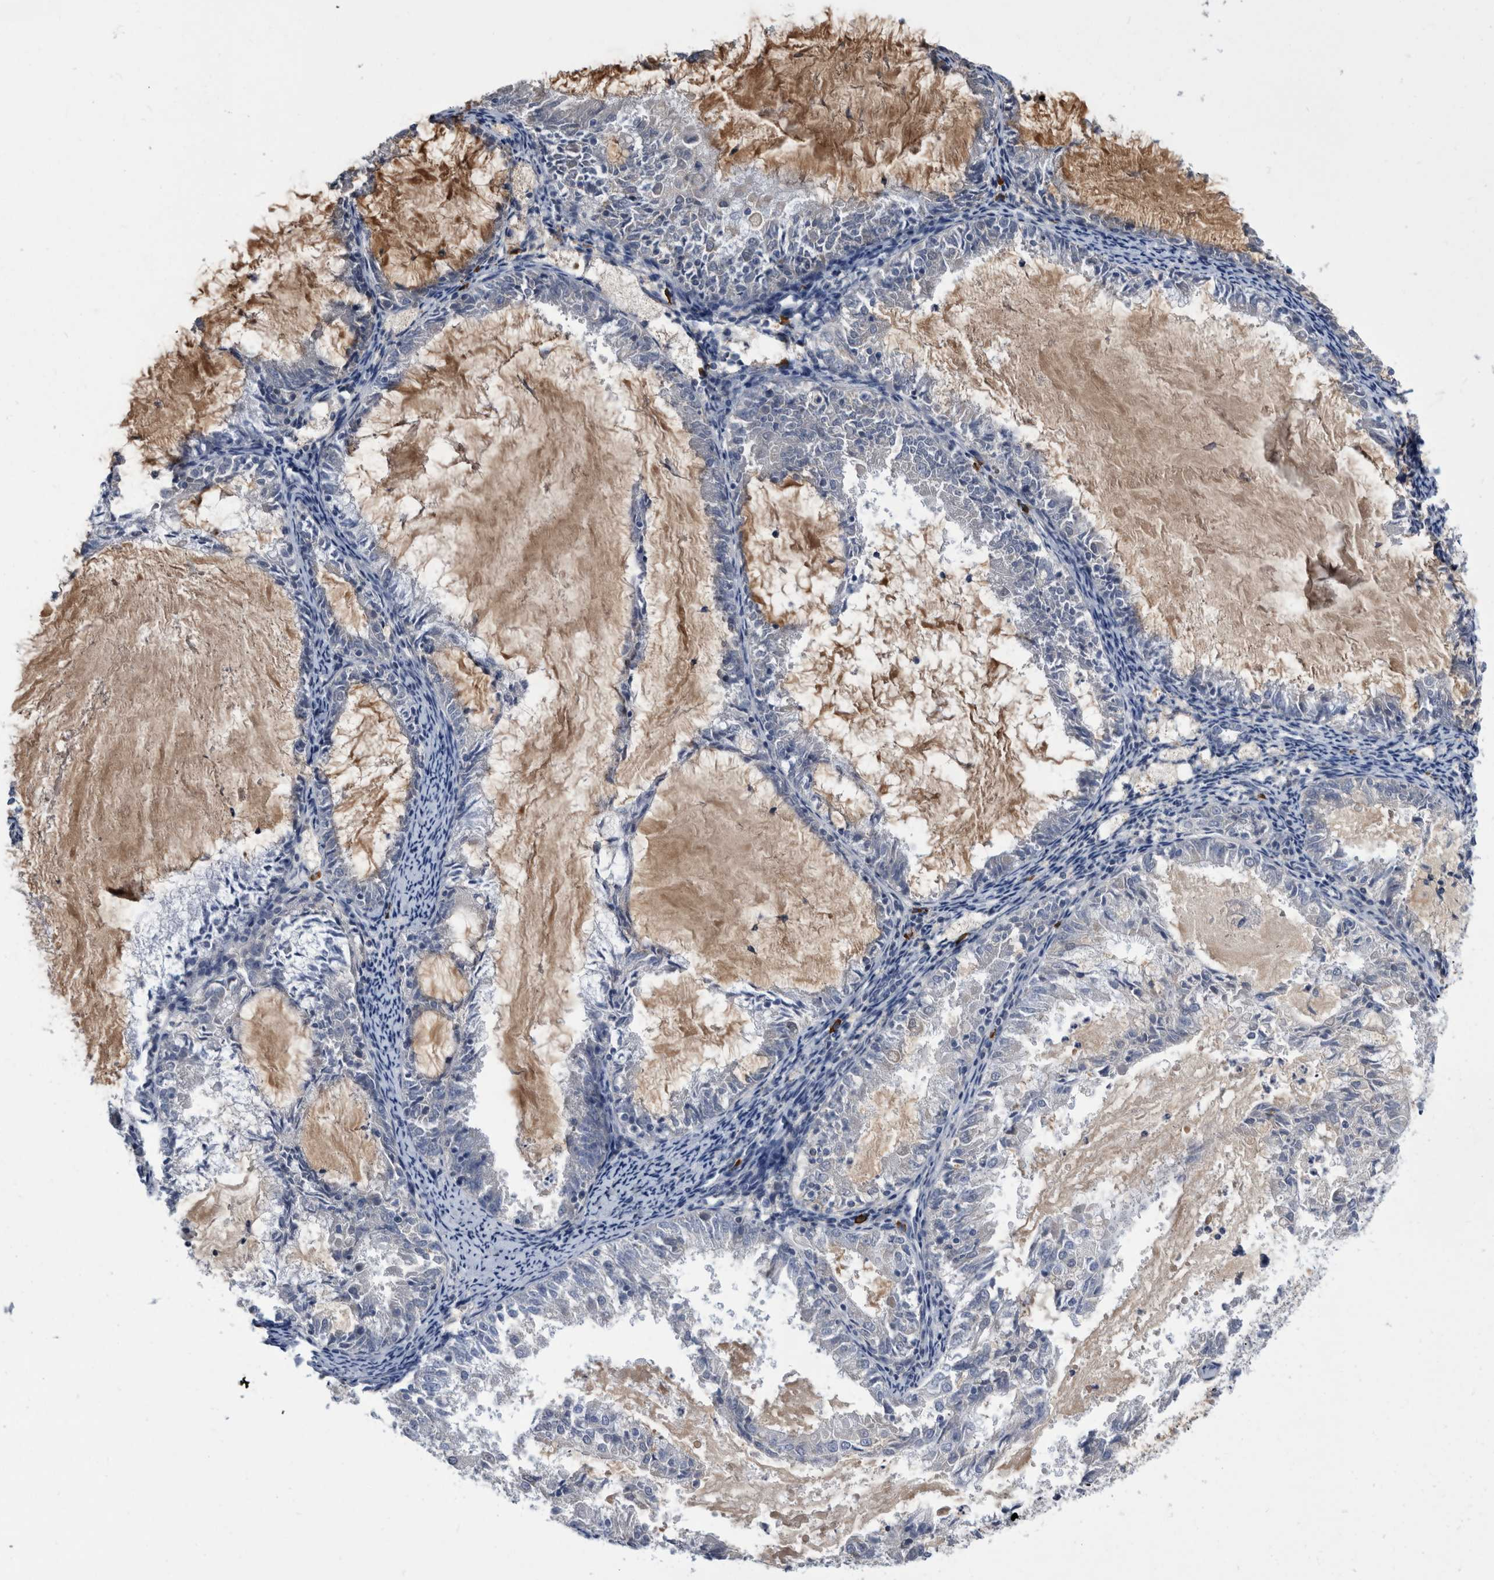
{"staining": {"intensity": "negative", "quantity": "none", "location": "none"}, "tissue": "endometrial cancer", "cell_type": "Tumor cells", "image_type": "cancer", "snomed": [{"axis": "morphology", "description": "Adenocarcinoma, NOS"}, {"axis": "topography", "description": "Endometrium"}], "caption": "Tumor cells are negative for brown protein staining in adenocarcinoma (endometrial).", "gene": "BTBD6", "patient": {"sex": "female", "age": 57}}